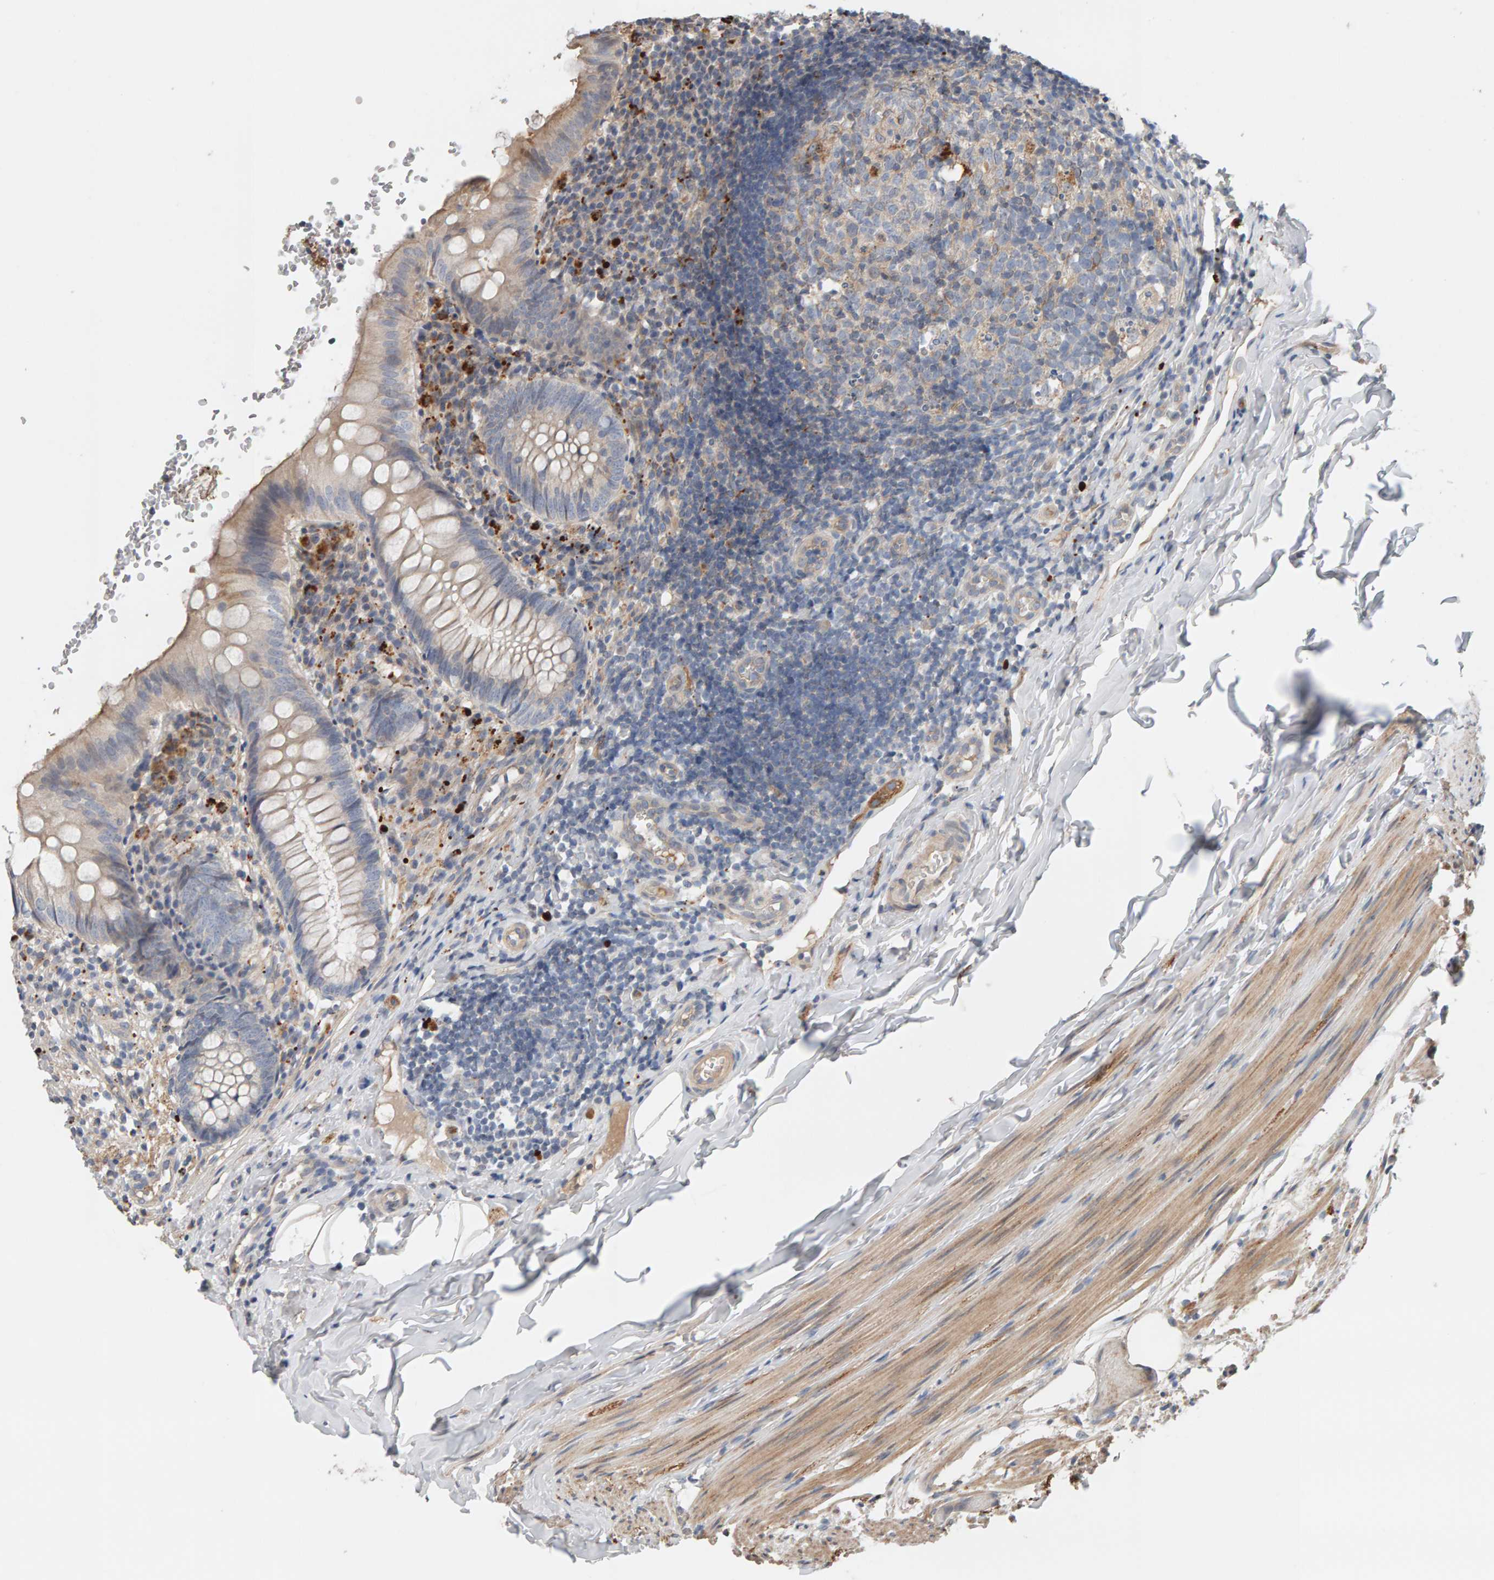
{"staining": {"intensity": "weak", "quantity": "25%-75%", "location": "cytoplasmic/membranous"}, "tissue": "appendix", "cell_type": "Glandular cells", "image_type": "normal", "snomed": [{"axis": "morphology", "description": "Normal tissue, NOS"}, {"axis": "topography", "description": "Appendix"}], "caption": "Immunohistochemical staining of normal human appendix reveals 25%-75% levels of weak cytoplasmic/membranous protein positivity in approximately 25%-75% of glandular cells.", "gene": "IPPK", "patient": {"sex": "male", "age": 8}}